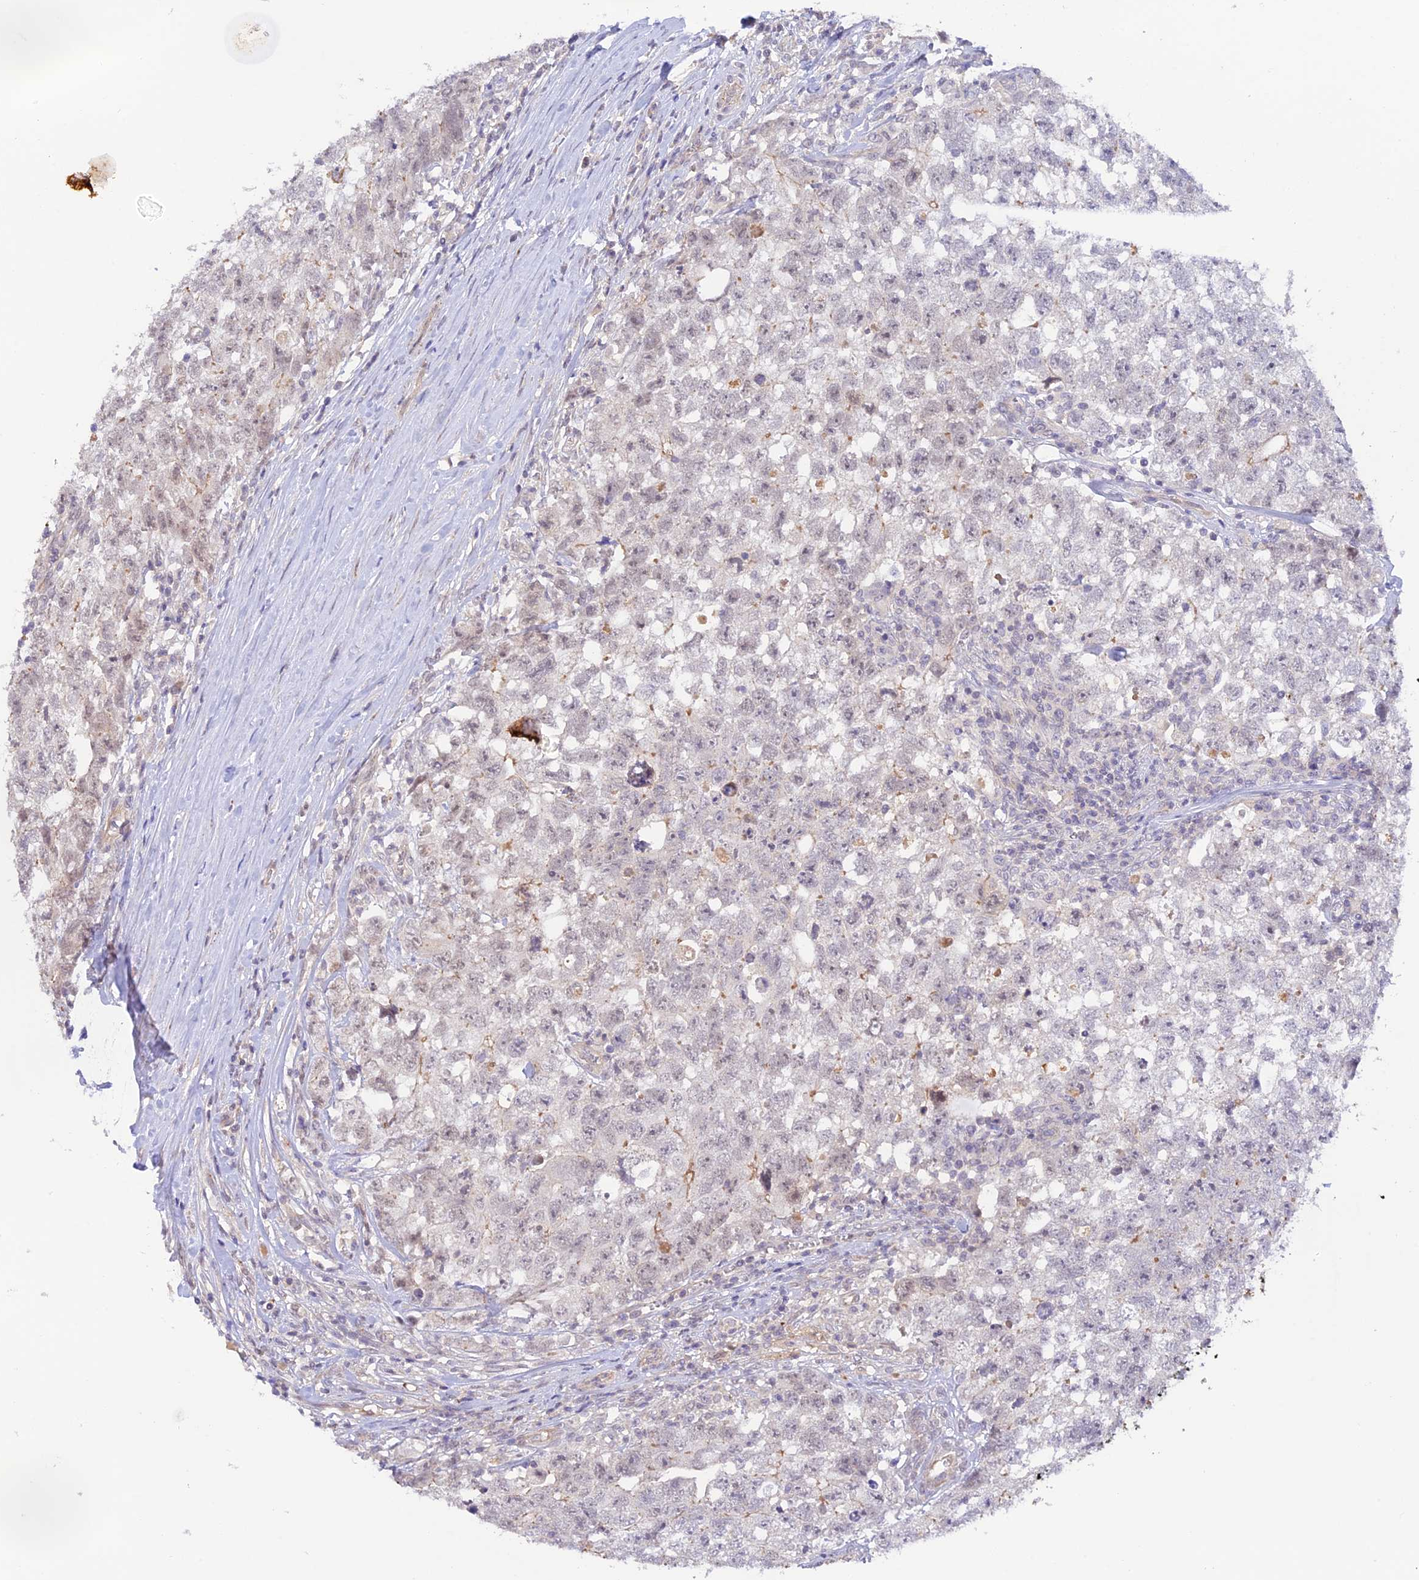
{"staining": {"intensity": "negative", "quantity": "none", "location": "none"}, "tissue": "testis cancer", "cell_type": "Tumor cells", "image_type": "cancer", "snomed": [{"axis": "morphology", "description": "Seminoma, NOS"}, {"axis": "morphology", "description": "Carcinoma, Embryonal, NOS"}, {"axis": "topography", "description": "Testis"}], "caption": "A micrograph of human embryonal carcinoma (testis) is negative for staining in tumor cells.", "gene": "CAMSAP3", "patient": {"sex": "male", "age": 29}}